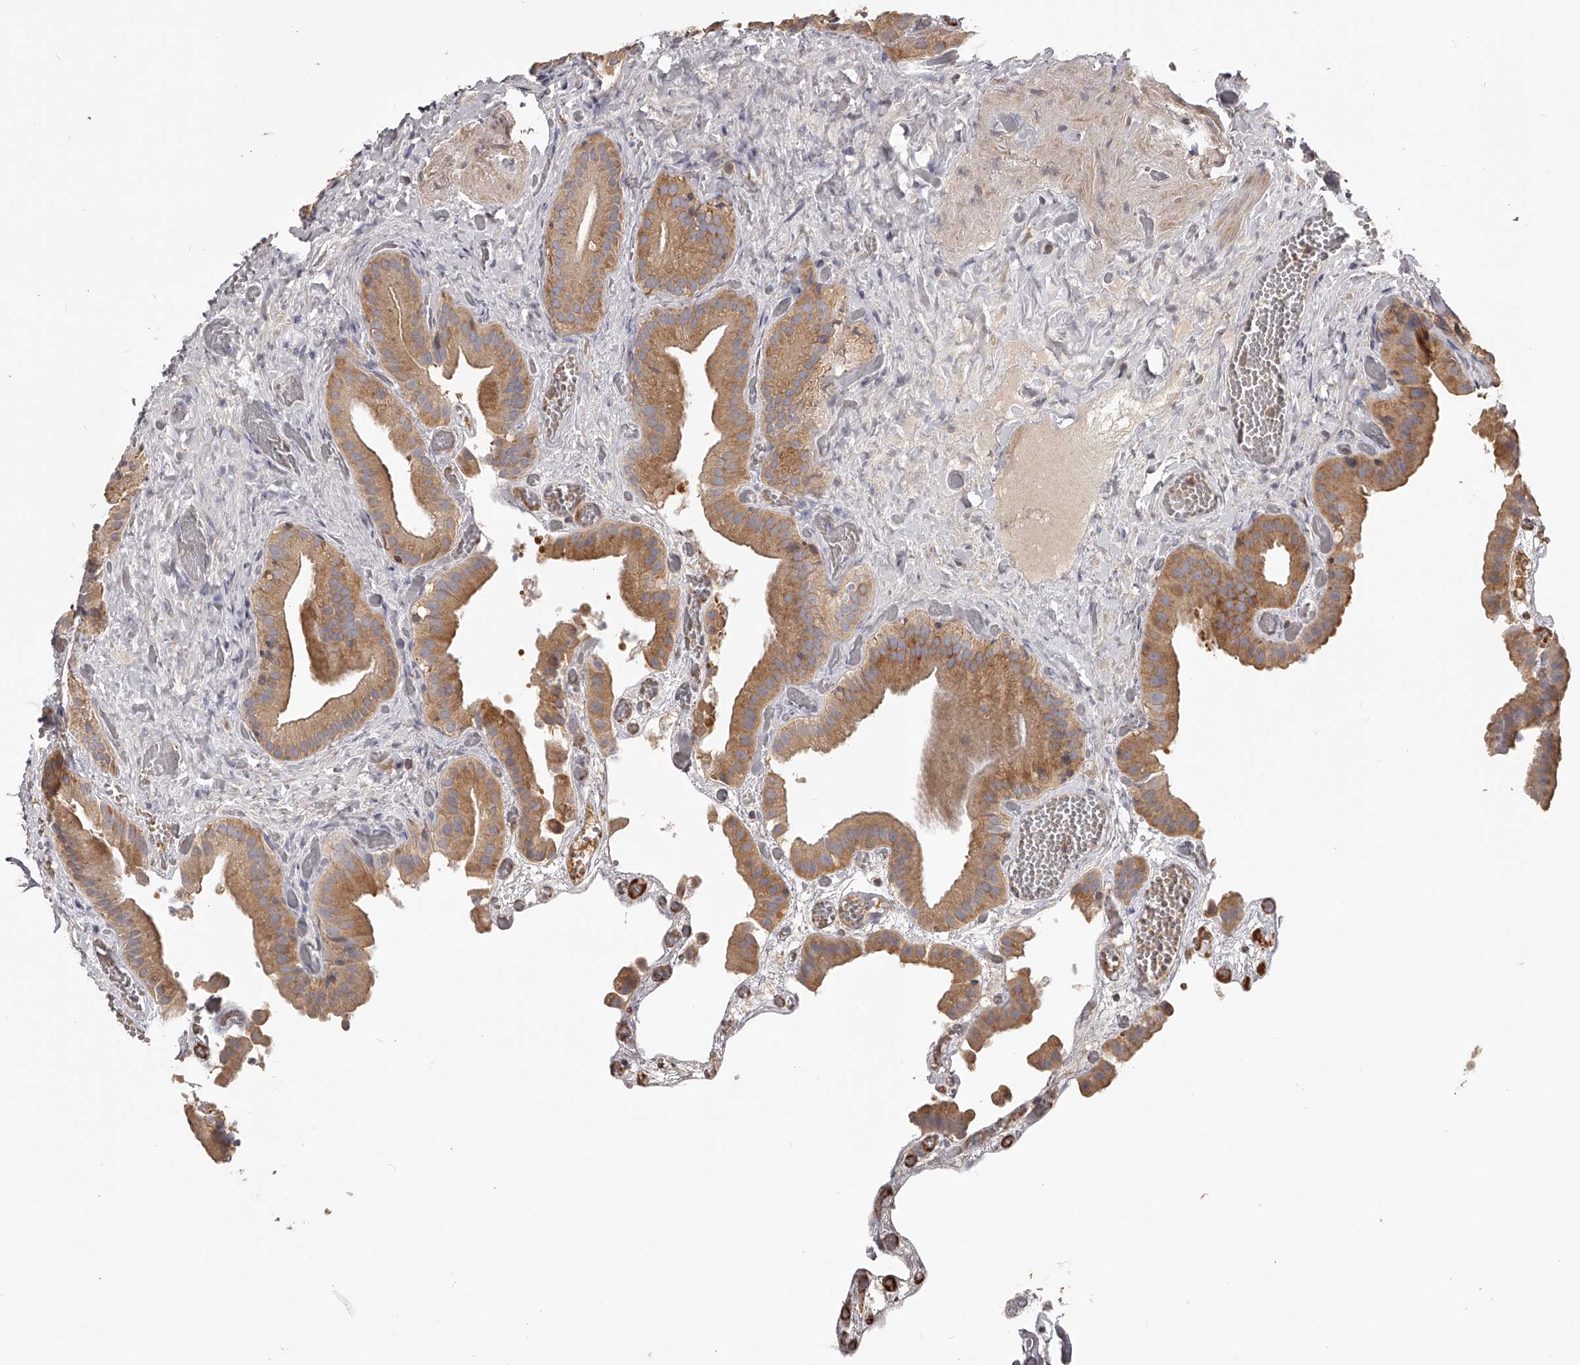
{"staining": {"intensity": "moderate", "quantity": ">75%", "location": "cytoplasmic/membranous"}, "tissue": "gallbladder", "cell_type": "Glandular cells", "image_type": "normal", "snomed": [{"axis": "morphology", "description": "Normal tissue, NOS"}, {"axis": "topography", "description": "Gallbladder"}], "caption": "Immunohistochemical staining of unremarkable human gallbladder exhibits medium levels of moderate cytoplasmic/membranous positivity in approximately >75% of glandular cells.", "gene": "TNN", "patient": {"sex": "female", "age": 64}}